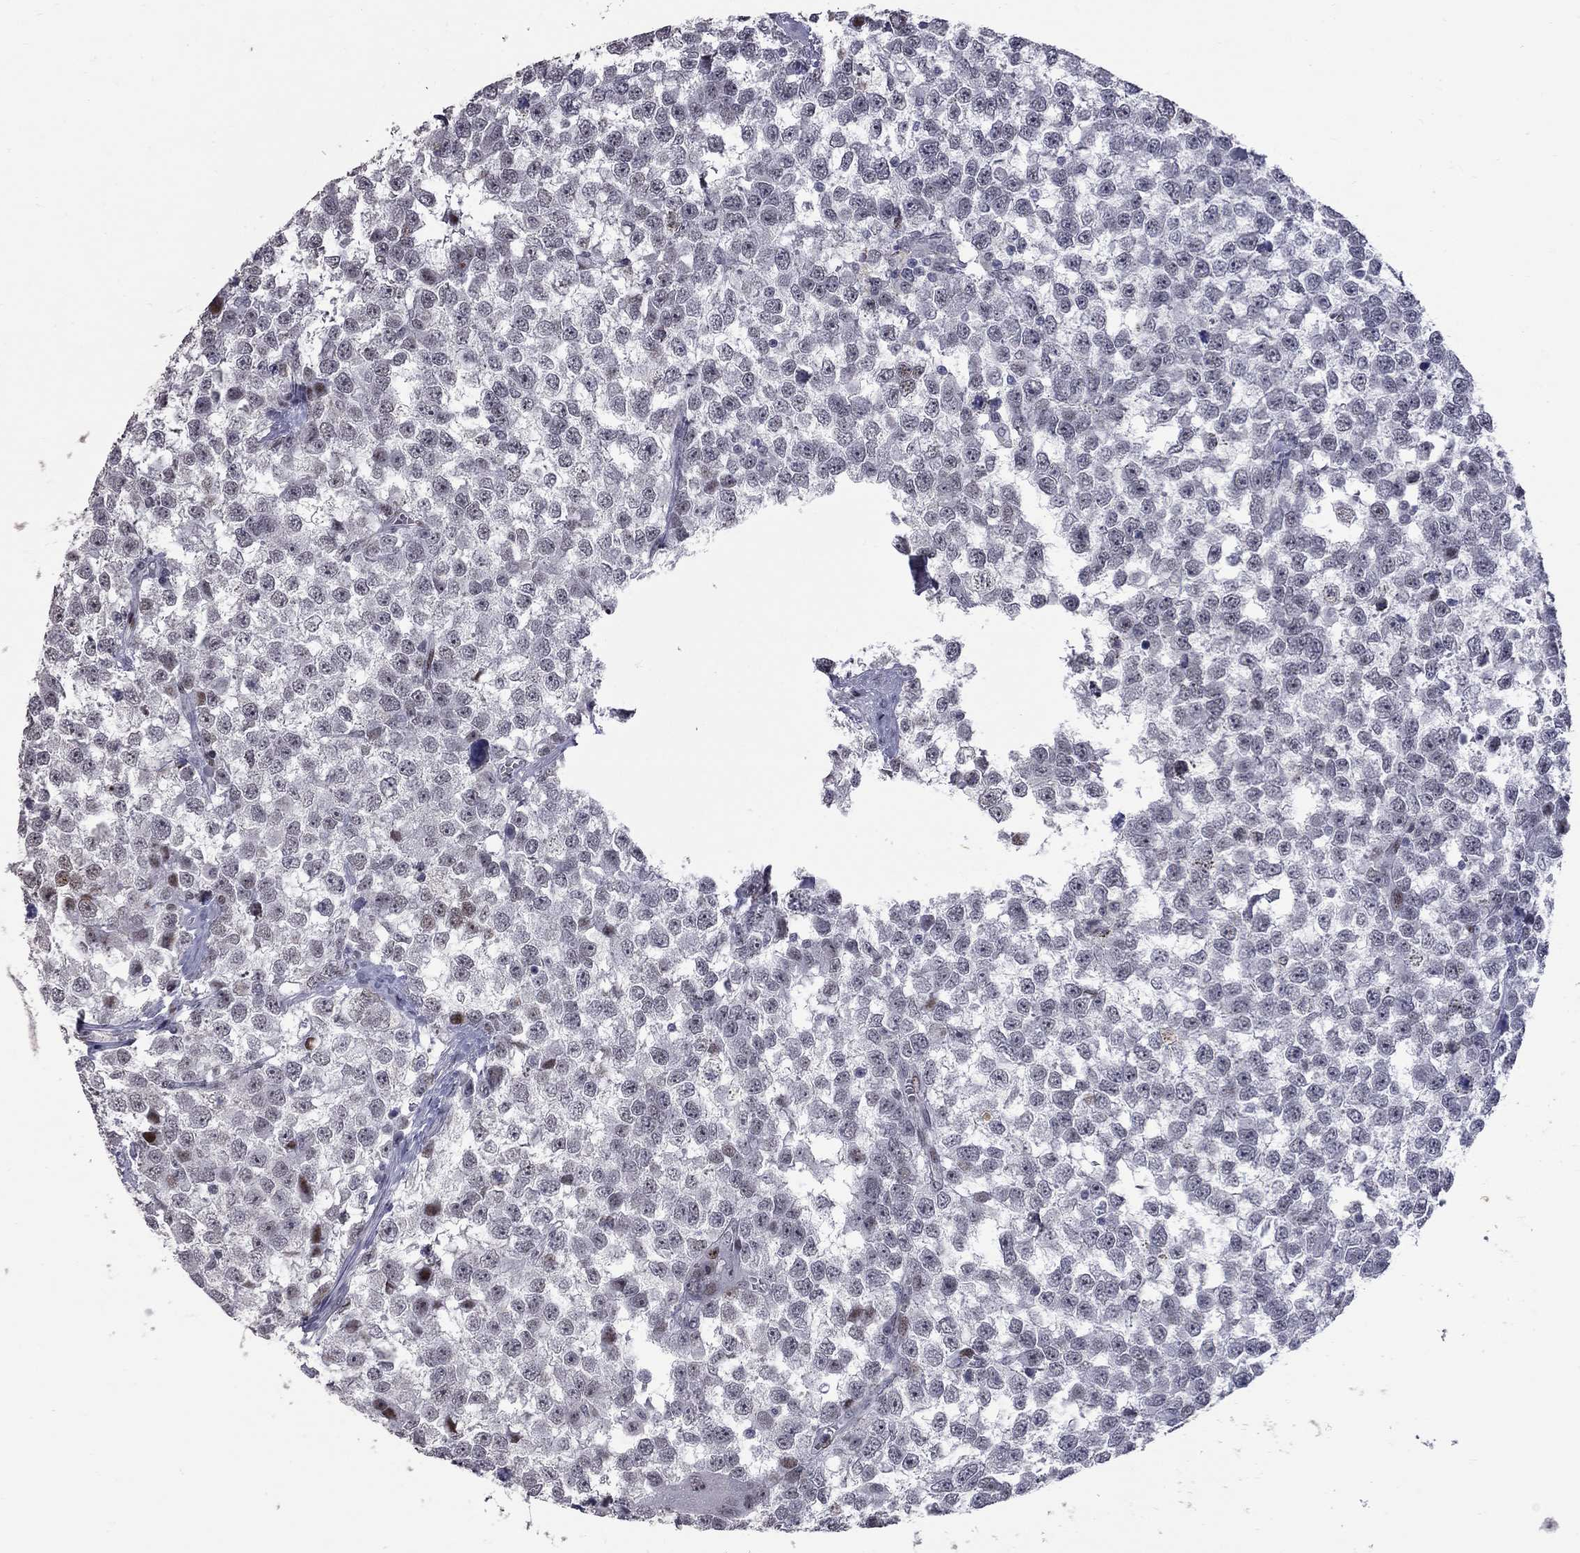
{"staining": {"intensity": "moderate", "quantity": "<25%", "location": "nuclear"}, "tissue": "testis cancer", "cell_type": "Tumor cells", "image_type": "cancer", "snomed": [{"axis": "morphology", "description": "Normal tissue, NOS"}, {"axis": "morphology", "description": "Seminoma, NOS"}, {"axis": "topography", "description": "Testis"}, {"axis": "topography", "description": "Epididymis"}], "caption": "Immunohistochemical staining of human seminoma (testis) shows moderate nuclear protein positivity in approximately <25% of tumor cells.", "gene": "ZNF154", "patient": {"sex": "male", "age": 34}}